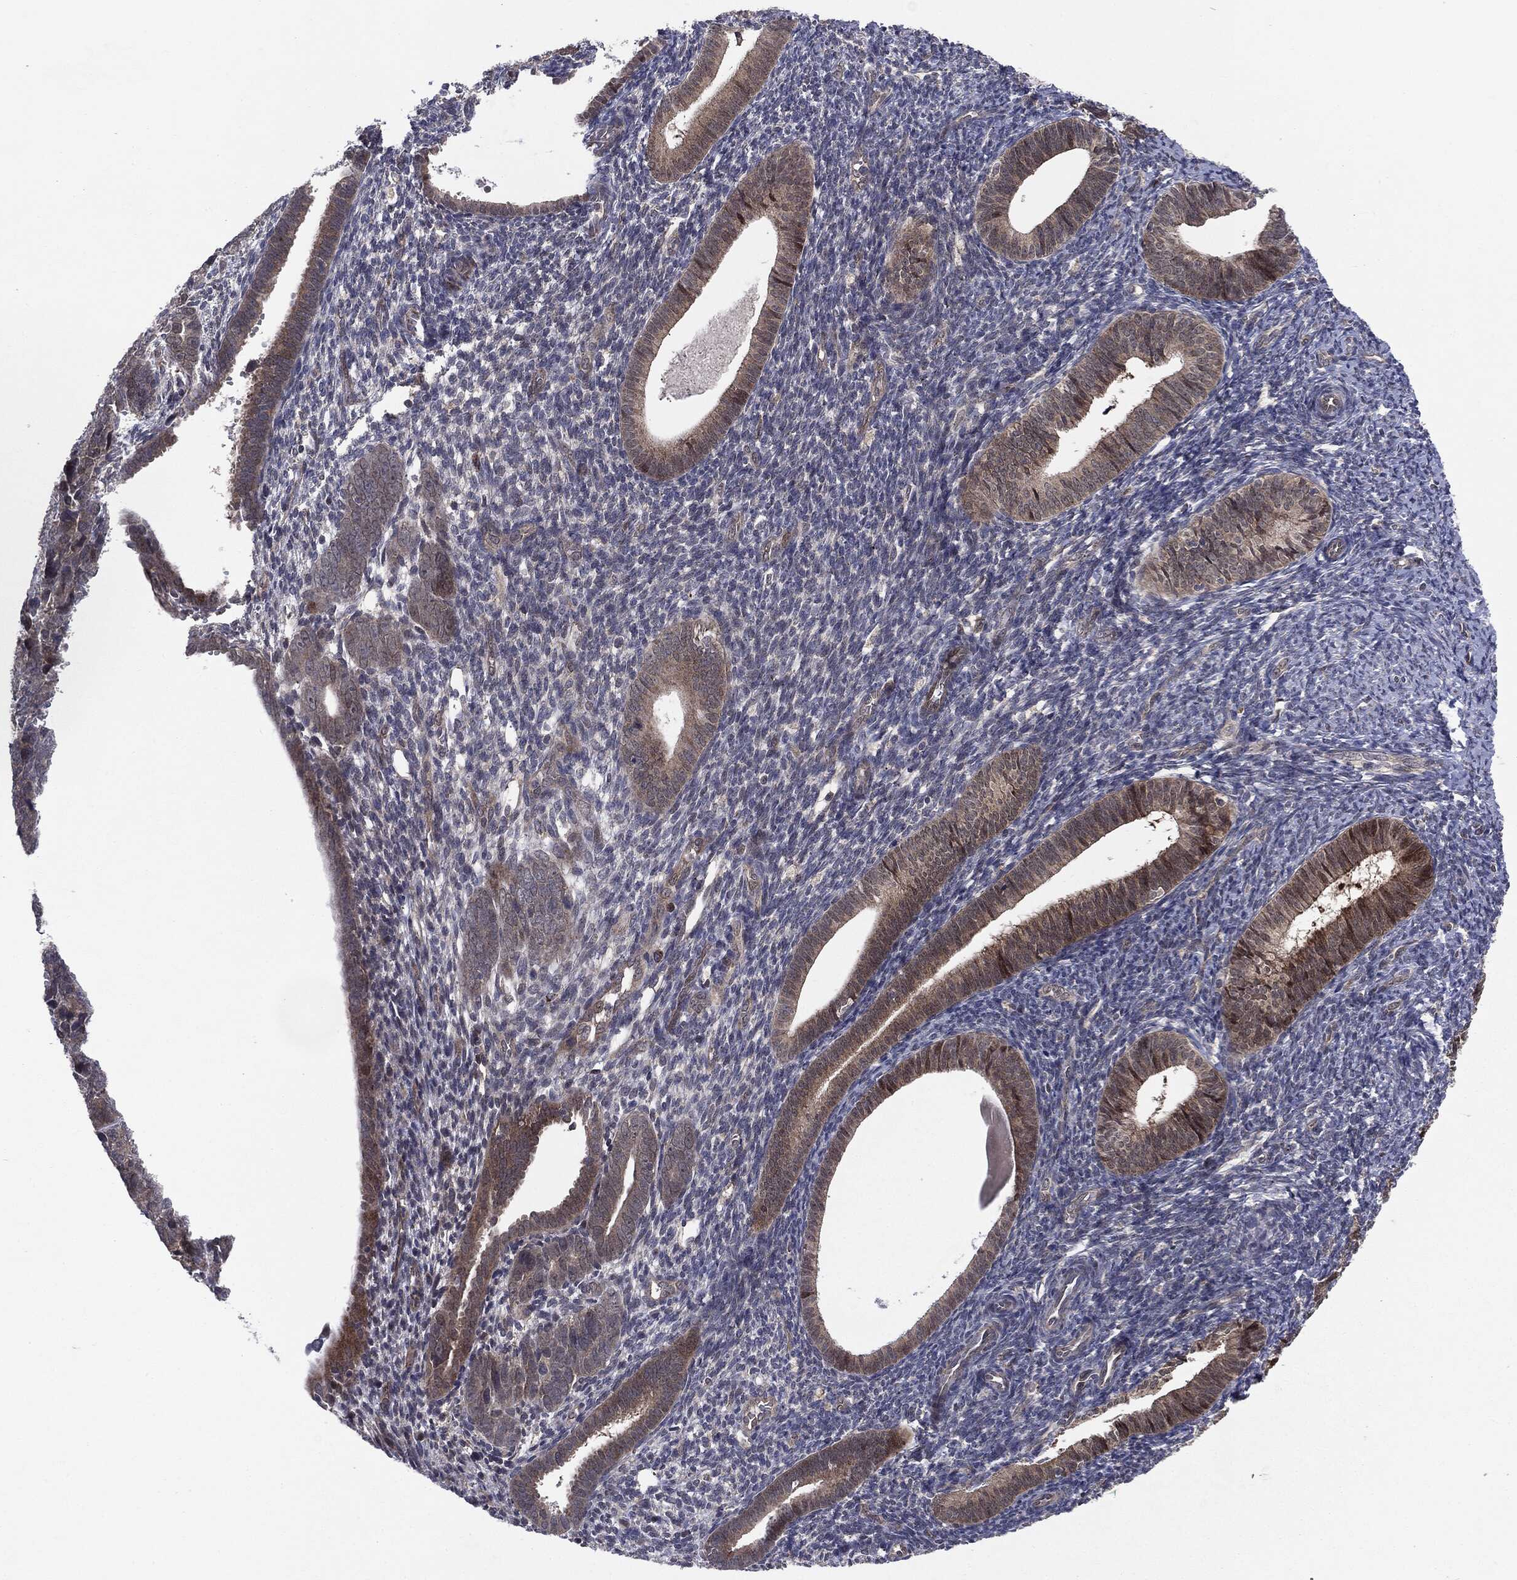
{"staining": {"intensity": "moderate", "quantity": "<25%", "location": "nuclear"}, "tissue": "endometrial cancer", "cell_type": "Tumor cells", "image_type": "cancer", "snomed": [{"axis": "morphology", "description": "Adenocarcinoma, NOS"}, {"axis": "topography", "description": "Endometrium"}], "caption": "An image of human endometrial cancer stained for a protein demonstrates moderate nuclear brown staining in tumor cells.", "gene": "PTPA", "patient": {"sex": "female", "age": 82}}